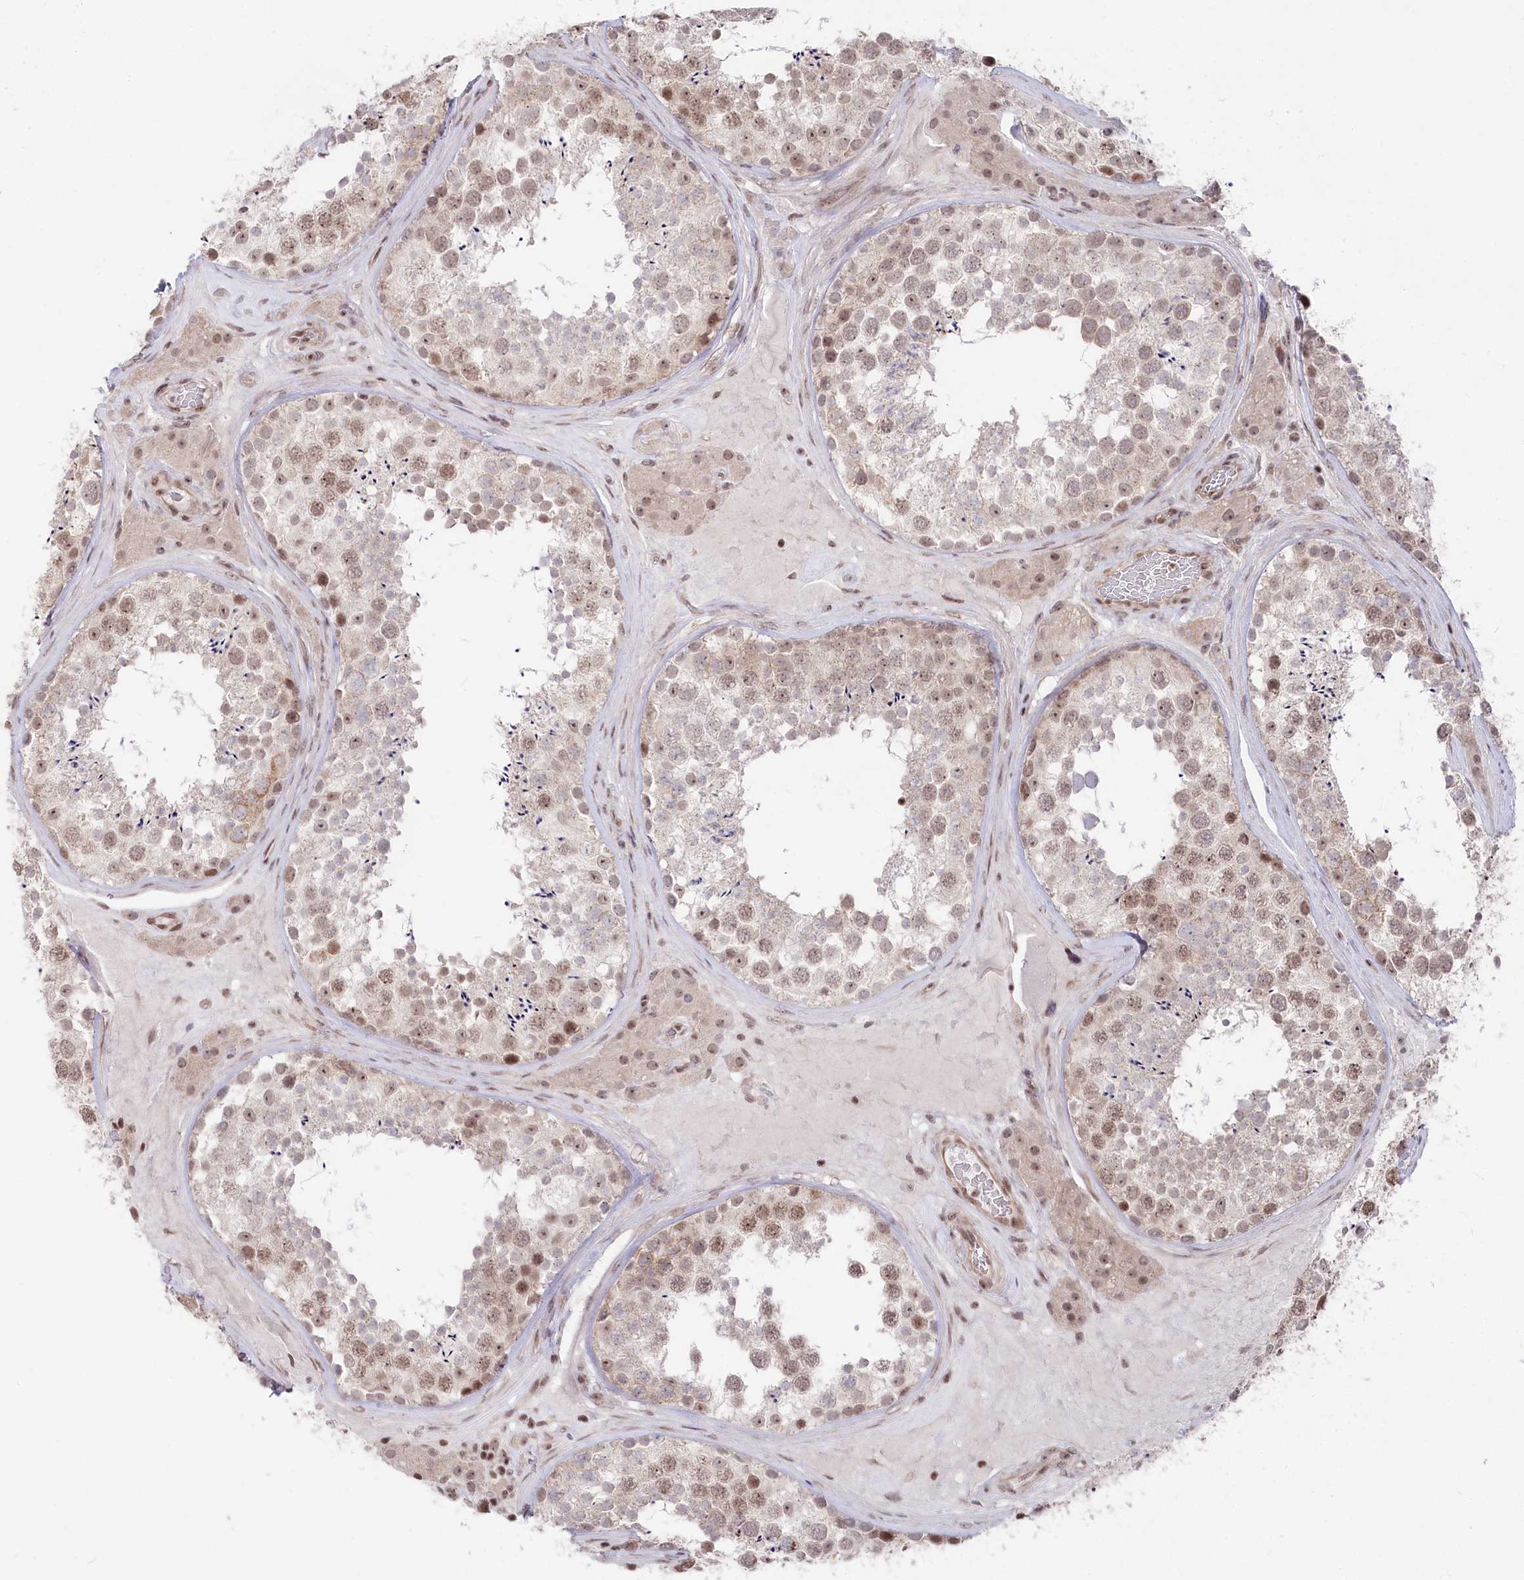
{"staining": {"intensity": "moderate", "quantity": "25%-75%", "location": "nuclear"}, "tissue": "testis", "cell_type": "Cells in seminiferous ducts", "image_type": "normal", "snomed": [{"axis": "morphology", "description": "Normal tissue, NOS"}, {"axis": "topography", "description": "Testis"}], "caption": "Immunohistochemical staining of normal testis reveals medium levels of moderate nuclear expression in approximately 25%-75% of cells in seminiferous ducts.", "gene": "CGGBP1", "patient": {"sex": "male", "age": 46}}